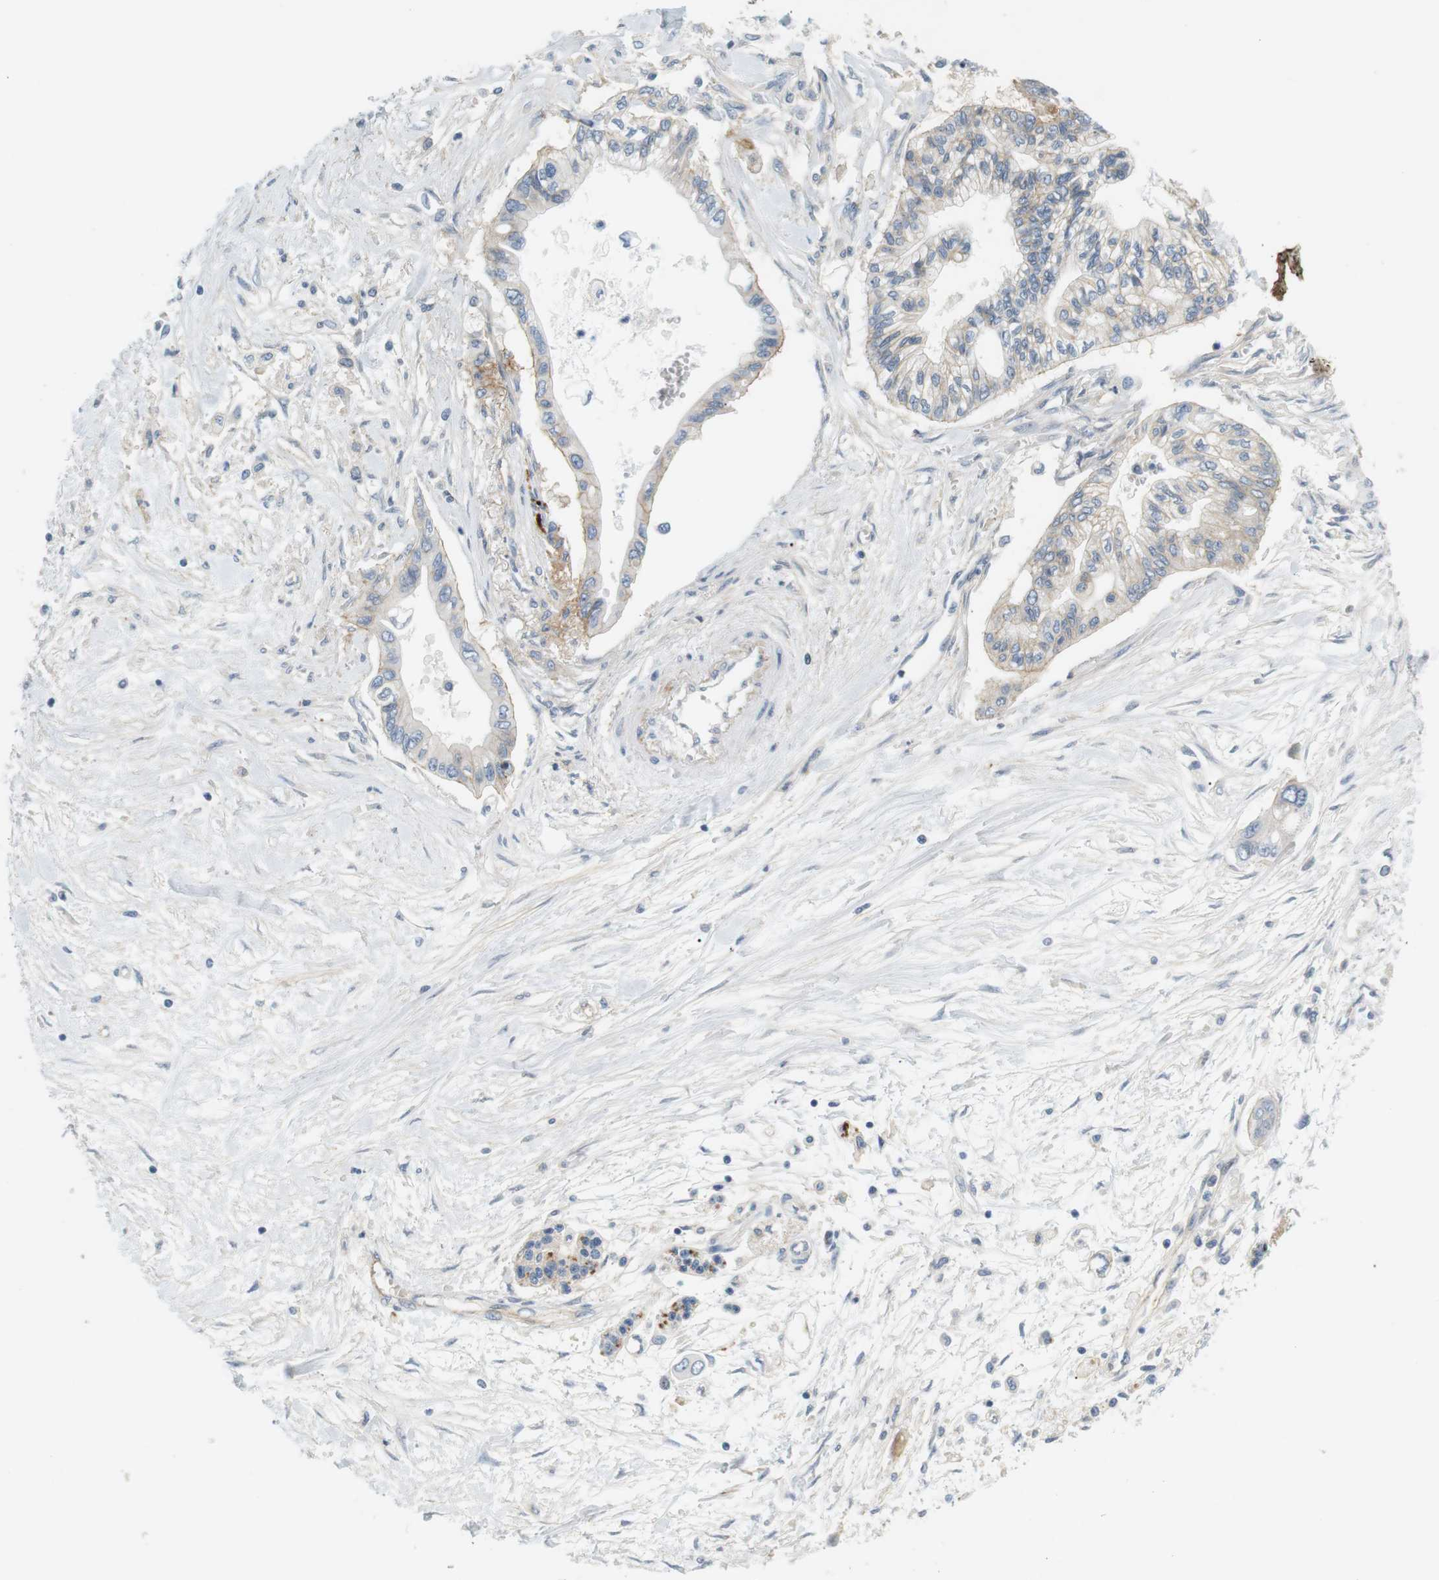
{"staining": {"intensity": "negative", "quantity": "none", "location": "none"}, "tissue": "pancreatic cancer", "cell_type": "Tumor cells", "image_type": "cancer", "snomed": [{"axis": "morphology", "description": "Adenocarcinoma, NOS"}, {"axis": "topography", "description": "Pancreas"}], "caption": "The photomicrograph exhibits no staining of tumor cells in pancreatic adenocarcinoma. (Immunohistochemistry, brightfield microscopy, high magnification).", "gene": "SLC30A1", "patient": {"sex": "female", "age": 77}}